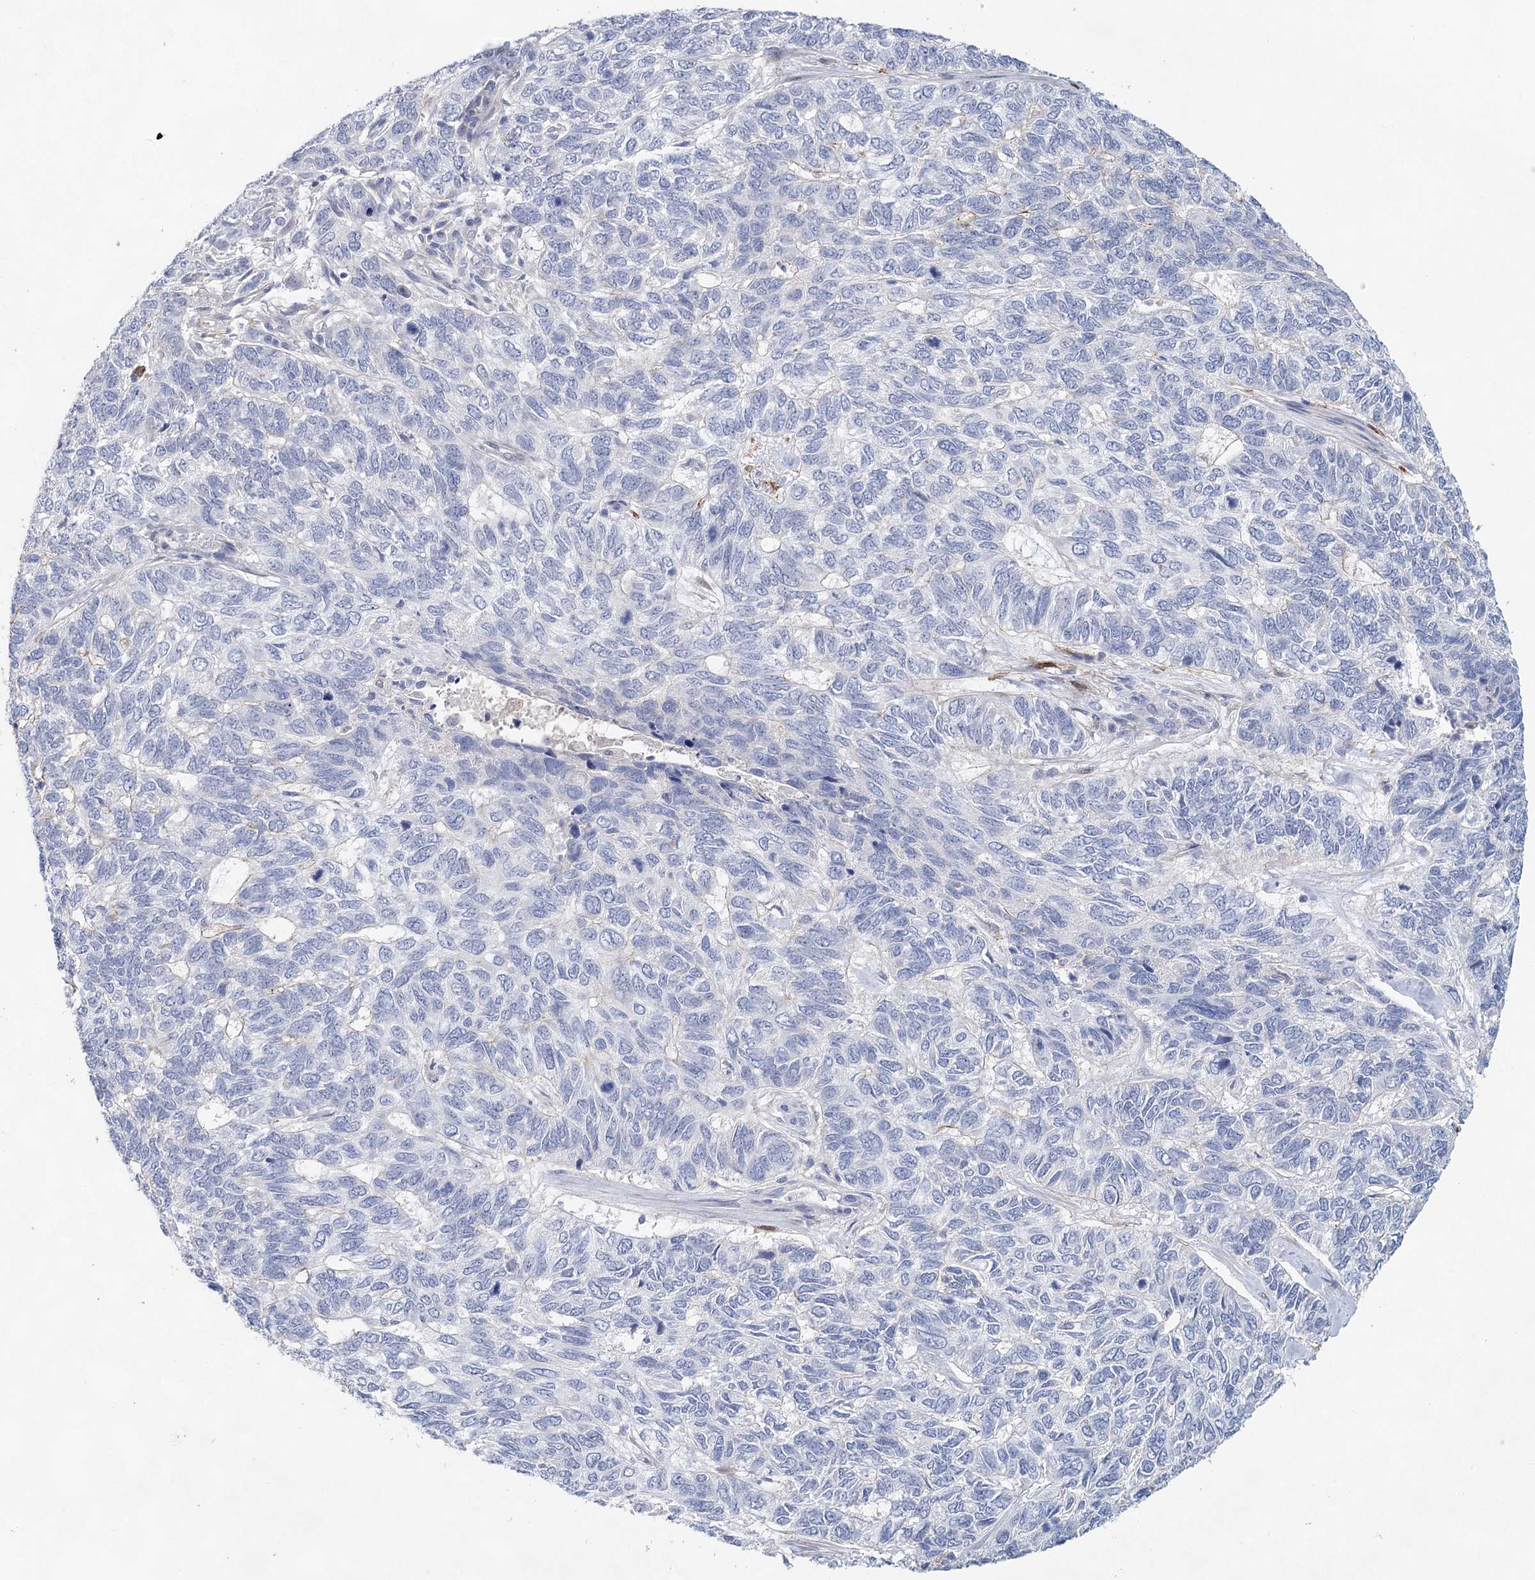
{"staining": {"intensity": "negative", "quantity": "none", "location": "none"}, "tissue": "skin cancer", "cell_type": "Tumor cells", "image_type": "cancer", "snomed": [{"axis": "morphology", "description": "Basal cell carcinoma"}, {"axis": "topography", "description": "Skin"}], "caption": "Tumor cells are negative for protein expression in human skin cancer (basal cell carcinoma).", "gene": "SLC19A3", "patient": {"sex": "female", "age": 65}}